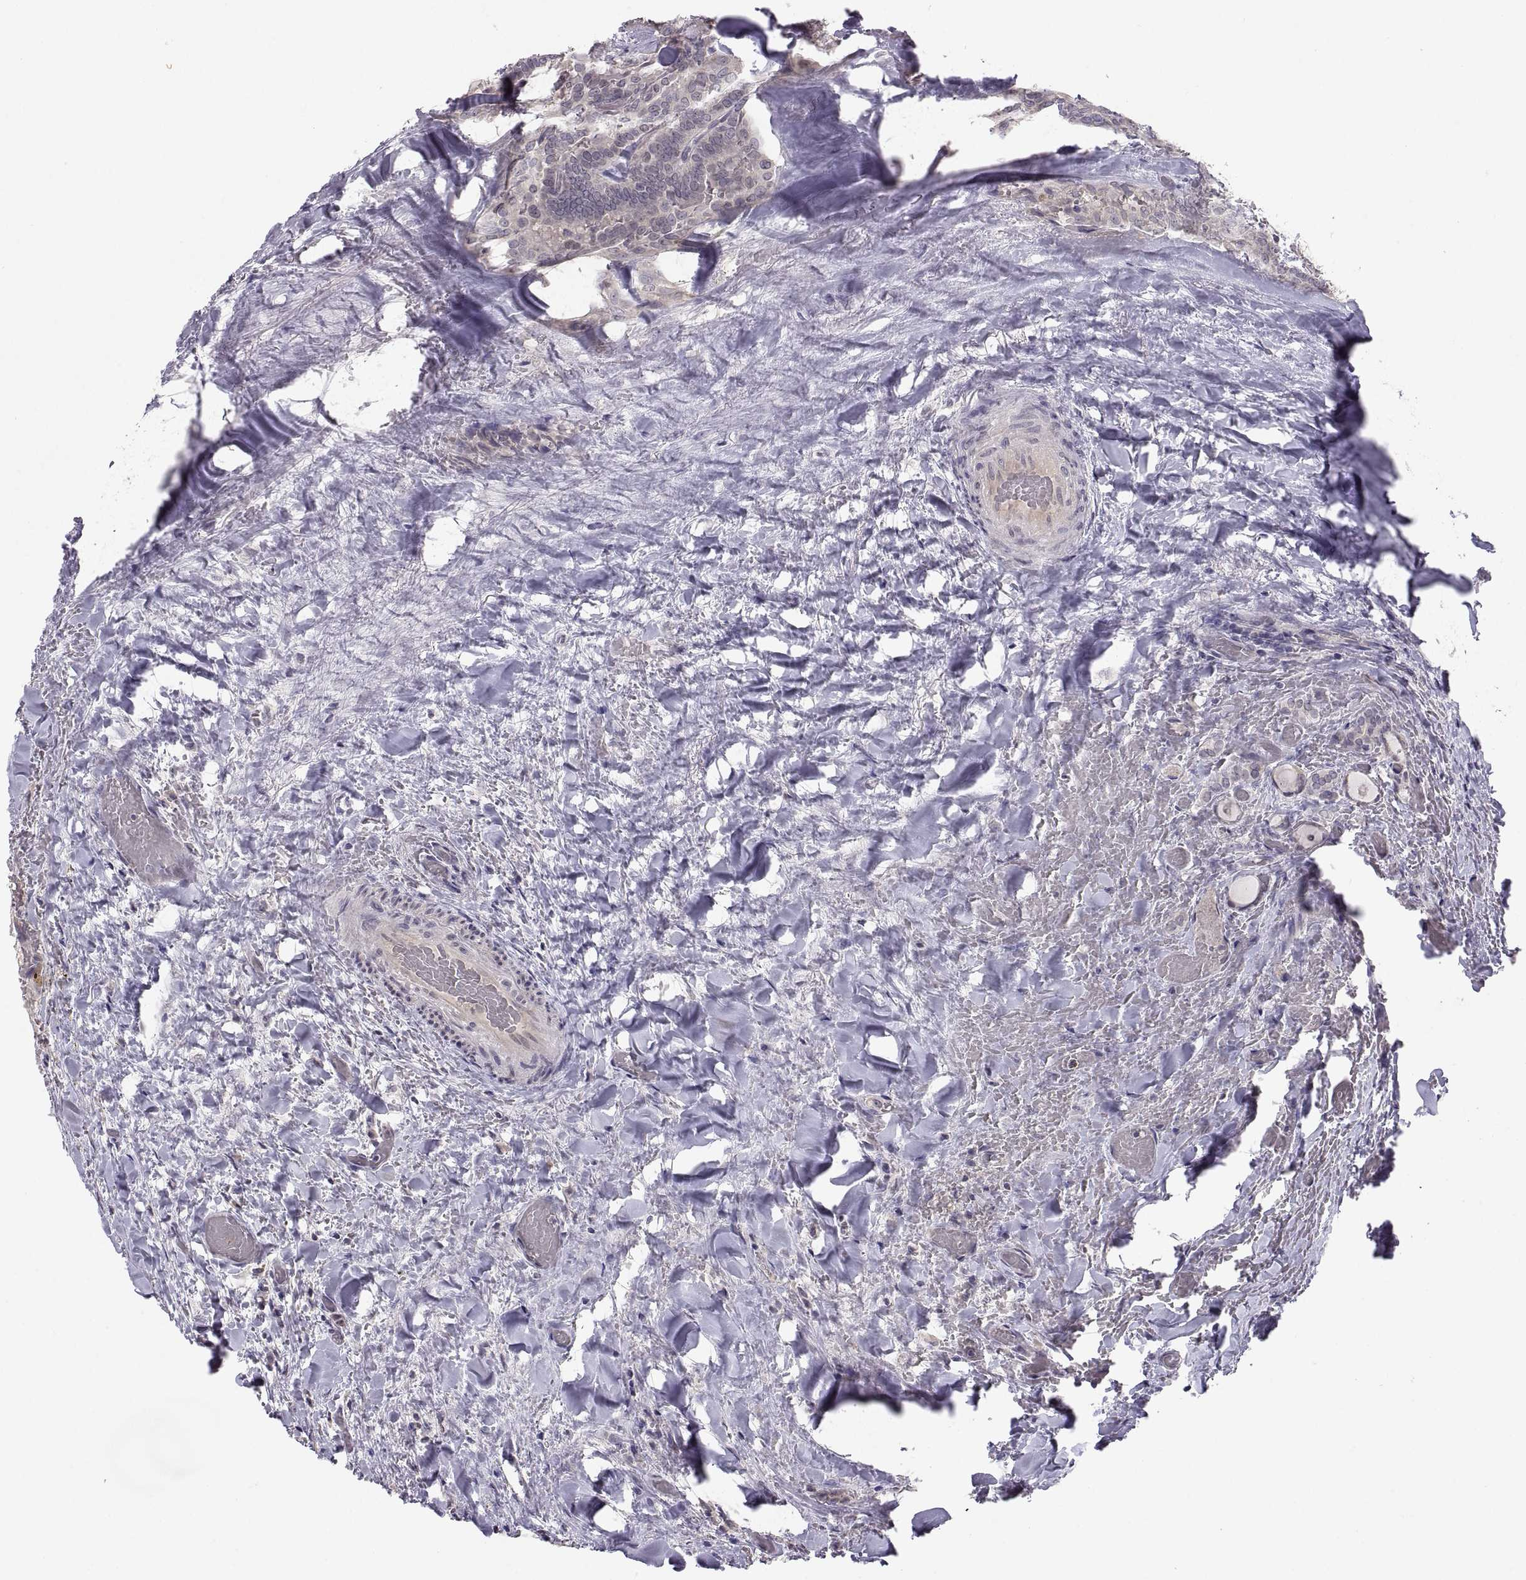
{"staining": {"intensity": "negative", "quantity": "none", "location": "none"}, "tissue": "thyroid cancer", "cell_type": "Tumor cells", "image_type": "cancer", "snomed": [{"axis": "morphology", "description": "Papillary adenocarcinoma, NOS"}, {"axis": "topography", "description": "Thyroid gland"}], "caption": "Tumor cells show no significant protein expression in thyroid cancer. (DAB IHC with hematoxylin counter stain).", "gene": "PAX2", "patient": {"sex": "female", "age": 39}}